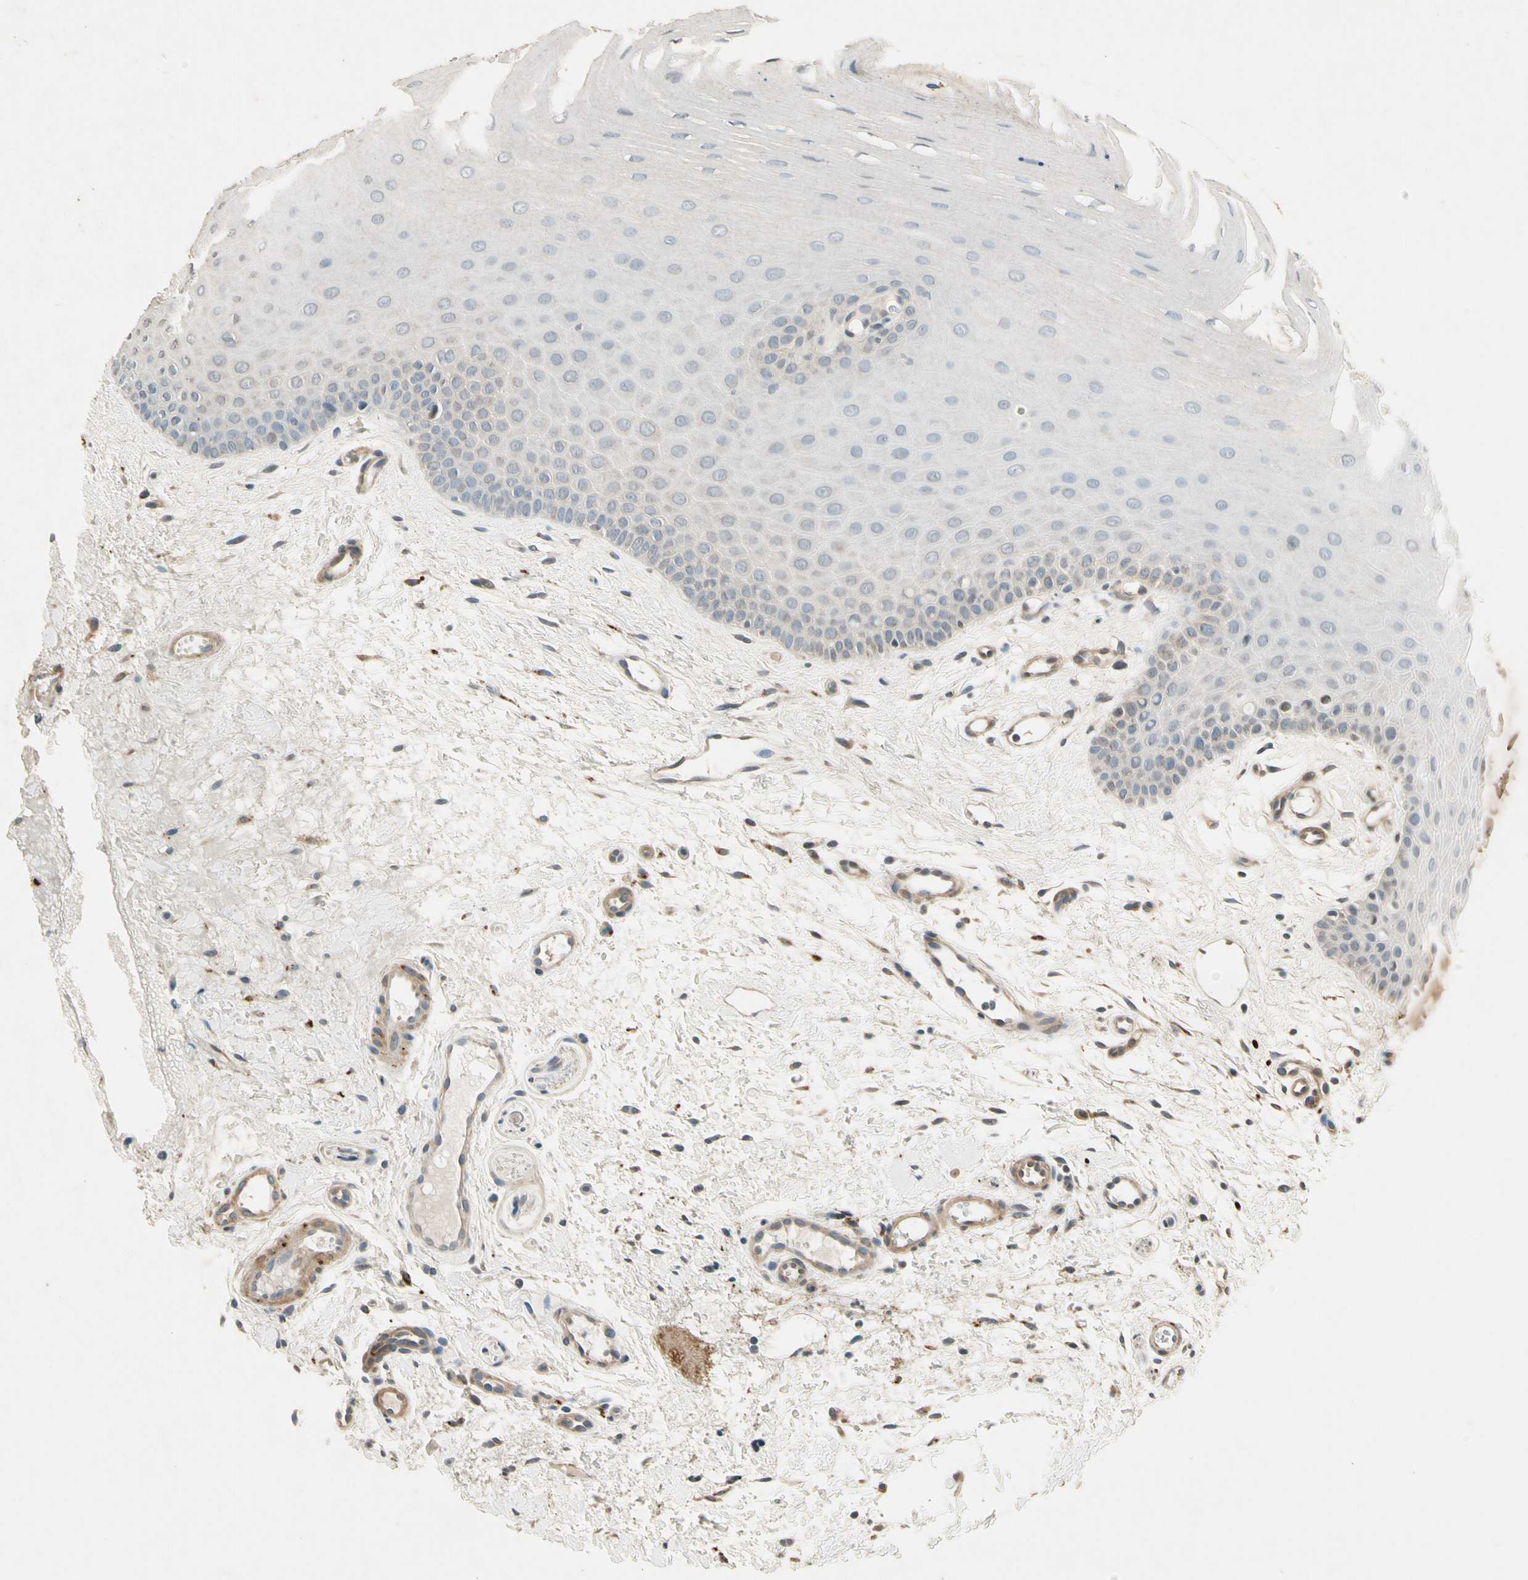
{"staining": {"intensity": "negative", "quantity": "none", "location": "none"}, "tissue": "oral mucosa", "cell_type": "Squamous epithelial cells", "image_type": "normal", "snomed": [{"axis": "morphology", "description": "Normal tissue, NOS"}, {"axis": "topography", "description": "Oral tissue"}], "caption": "Squamous epithelial cells are negative for protein expression in benign human oral mucosa. (Brightfield microscopy of DAB (3,3'-diaminobenzidine) immunohistochemistry (IHC) at high magnification).", "gene": "ROCK2", "patient": {"sex": "female", "age": 54}}